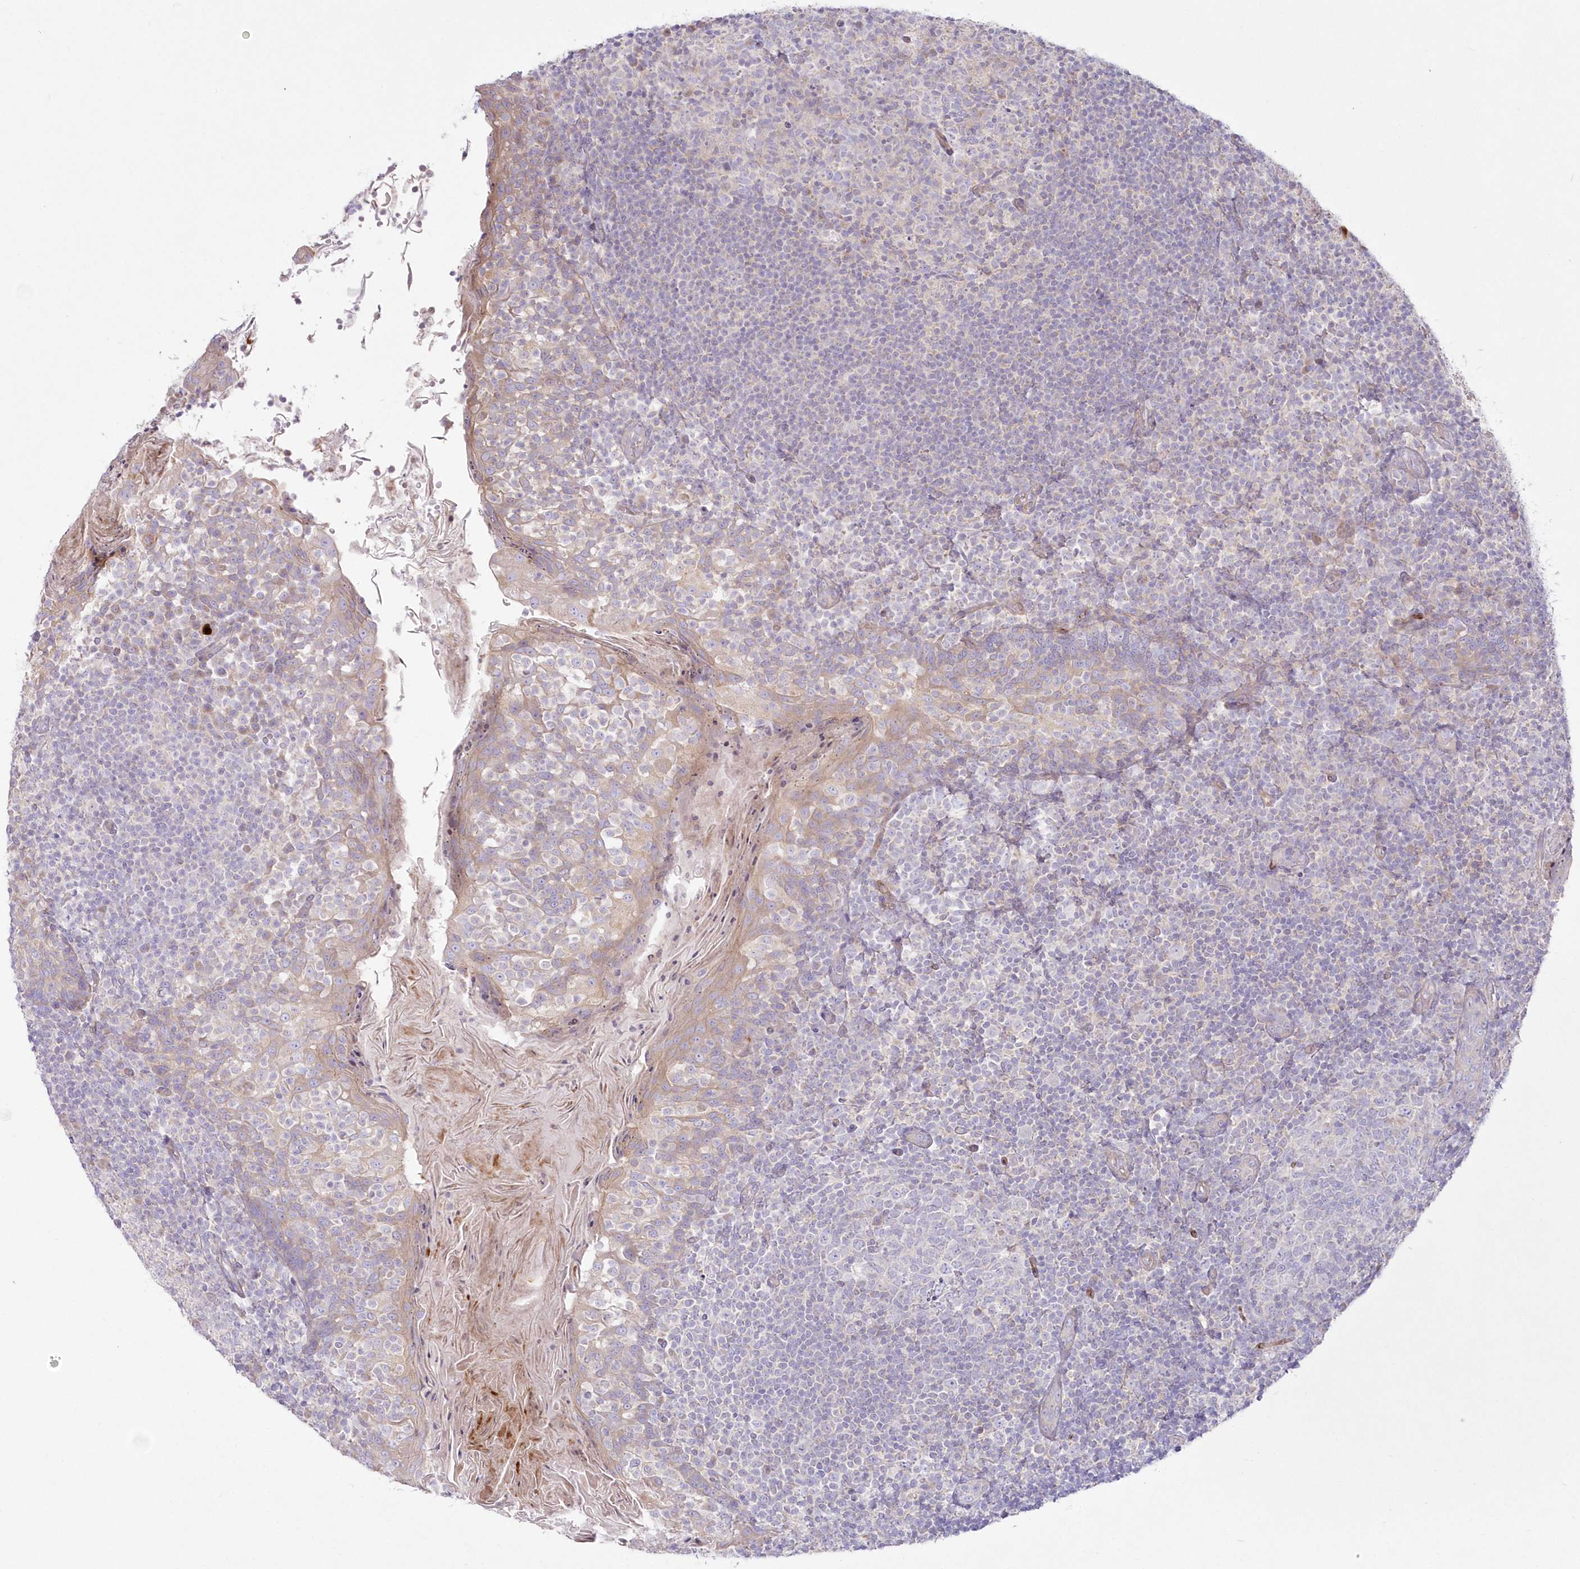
{"staining": {"intensity": "moderate", "quantity": "25%-75%", "location": "cytoplasmic/membranous"}, "tissue": "tonsil", "cell_type": "Germinal center cells", "image_type": "normal", "snomed": [{"axis": "morphology", "description": "Normal tissue, NOS"}, {"axis": "topography", "description": "Tonsil"}], "caption": "Moderate cytoplasmic/membranous protein positivity is identified in approximately 25%-75% of germinal center cells in tonsil. (Stains: DAB in brown, nuclei in blue, Microscopy: brightfield microscopy at high magnification).", "gene": "ZNF843", "patient": {"sex": "female", "age": 19}}